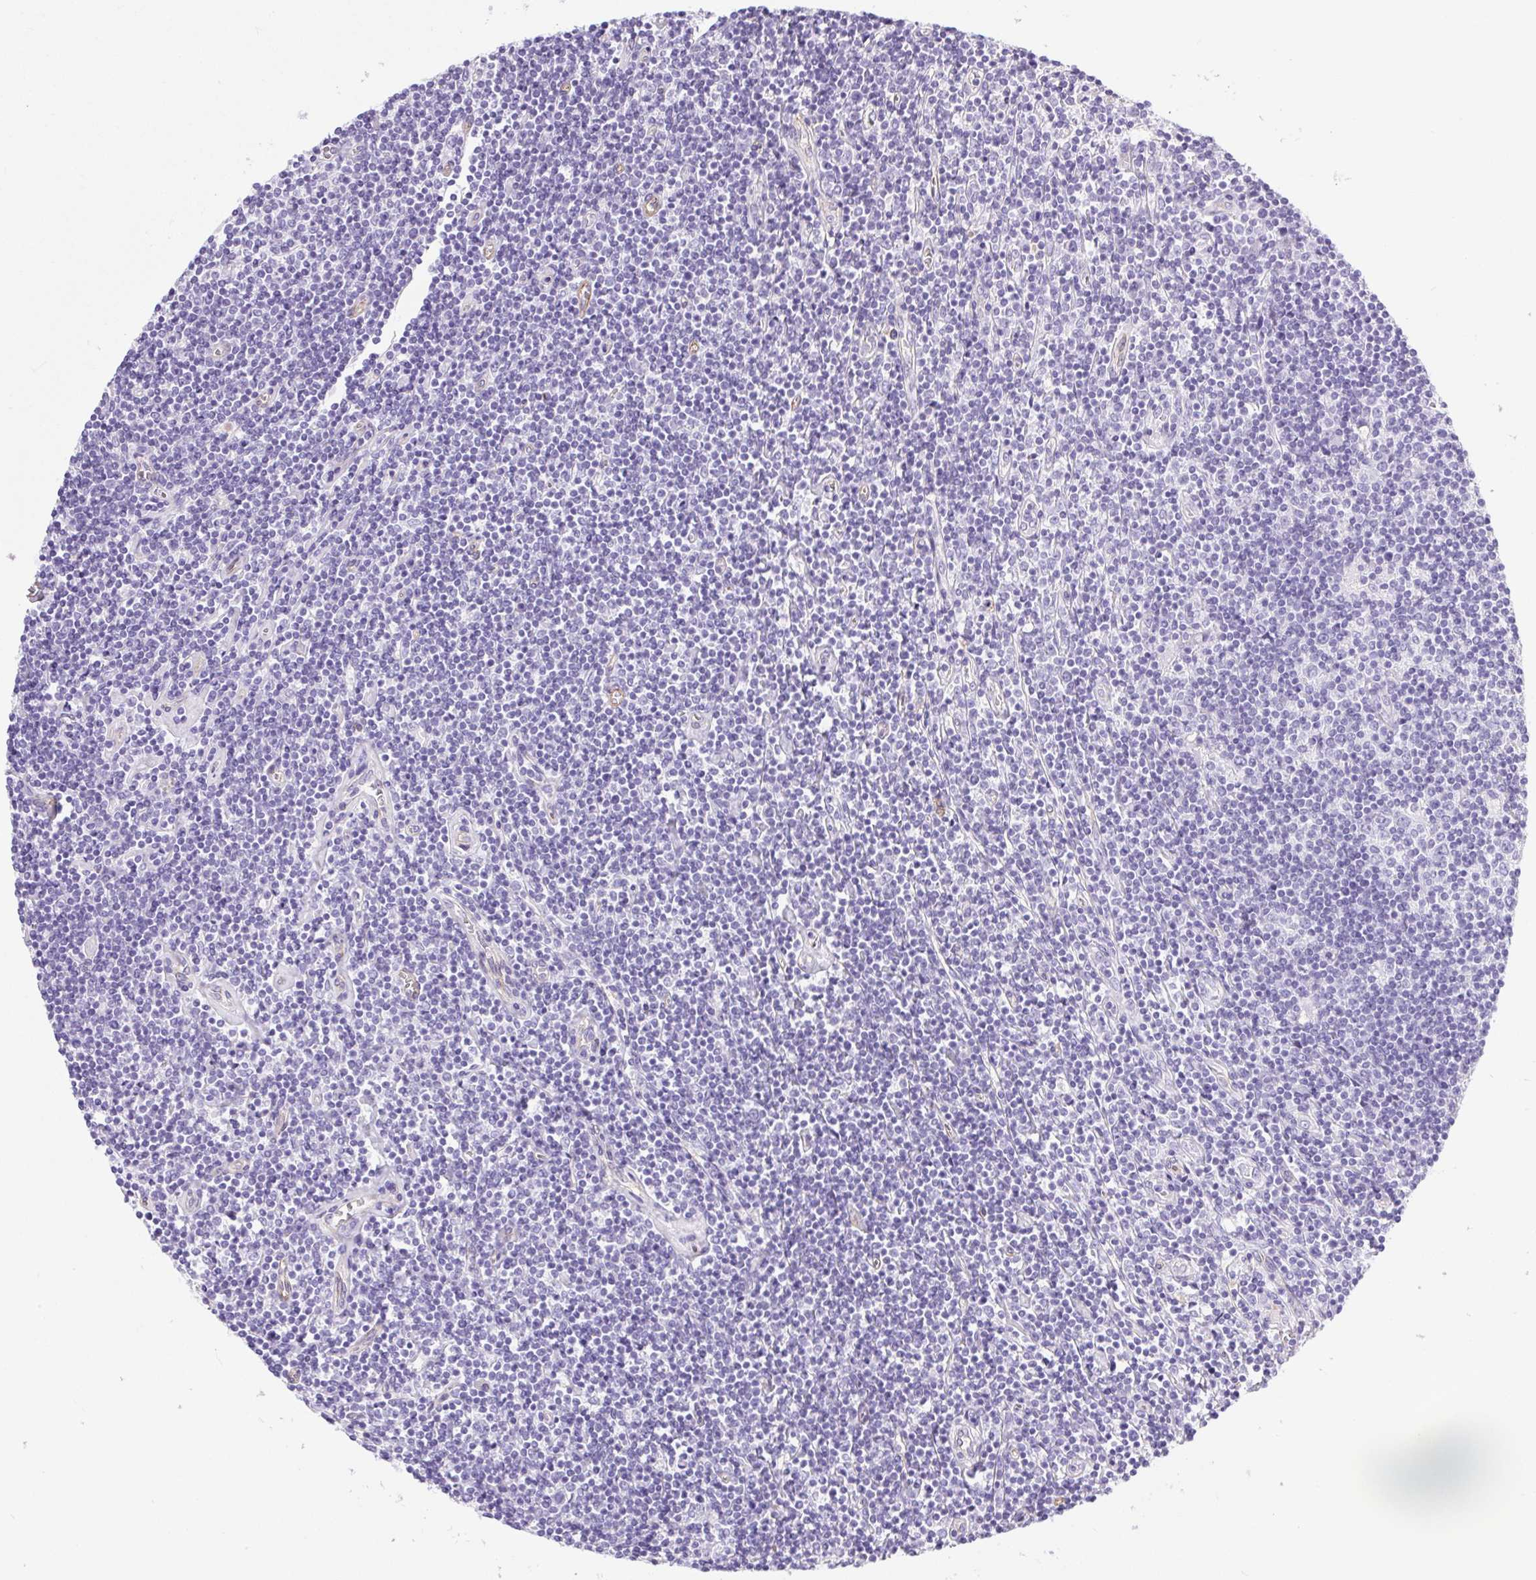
{"staining": {"intensity": "negative", "quantity": "none", "location": "none"}, "tissue": "lymphoma", "cell_type": "Tumor cells", "image_type": "cancer", "snomed": [{"axis": "morphology", "description": "Hodgkin's disease, NOS"}, {"axis": "topography", "description": "Lymph node"}], "caption": "Lymphoma was stained to show a protein in brown. There is no significant positivity in tumor cells. (Brightfield microscopy of DAB (3,3'-diaminobenzidine) immunohistochemistry at high magnification).", "gene": "SHCBP1L", "patient": {"sex": "male", "age": 40}}